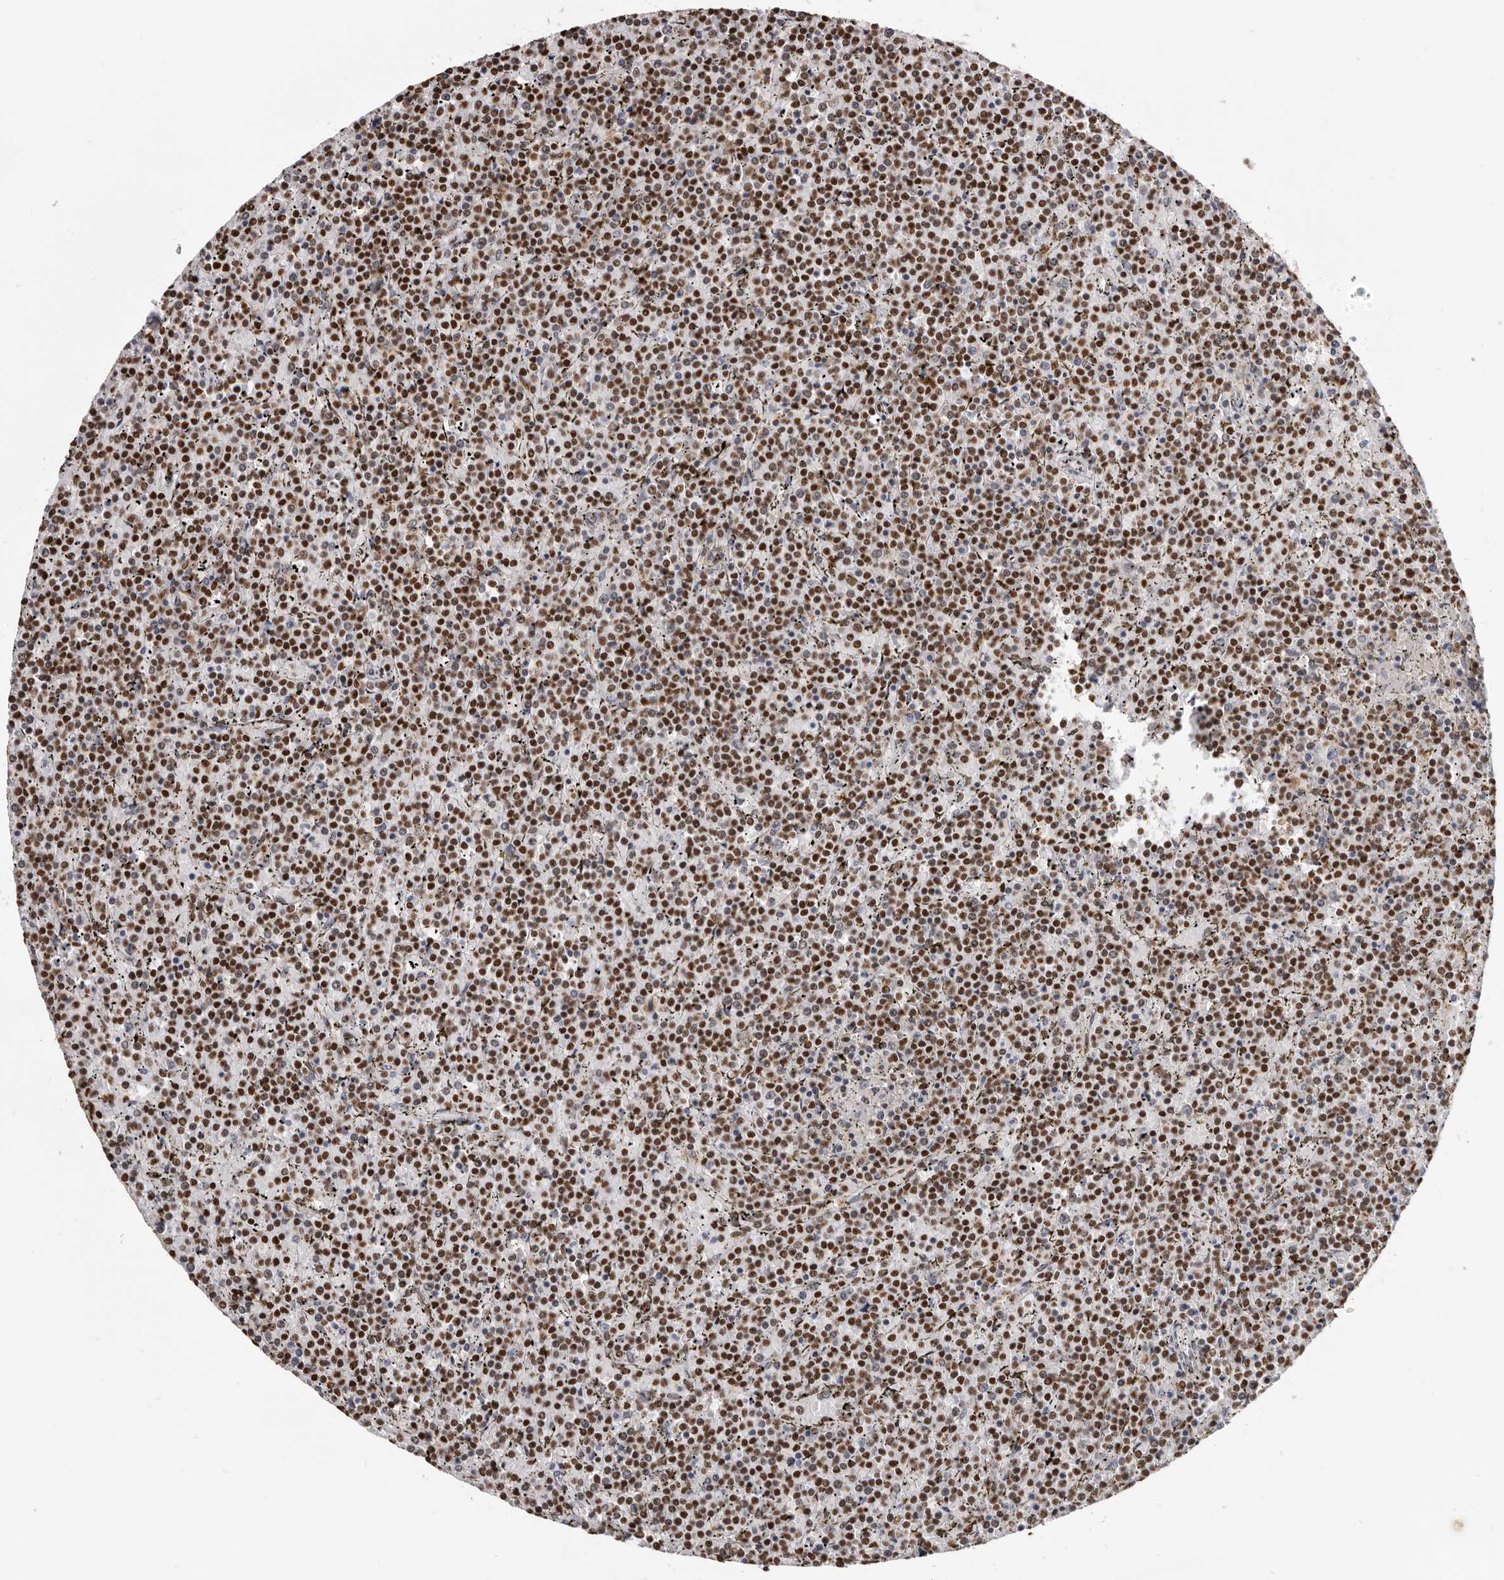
{"staining": {"intensity": "strong", "quantity": ">75%", "location": "nuclear"}, "tissue": "lymphoma", "cell_type": "Tumor cells", "image_type": "cancer", "snomed": [{"axis": "morphology", "description": "Malignant lymphoma, non-Hodgkin's type, Low grade"}, {"axis": "topography", "description": "Spleen"}], "caption": "There is high levels of strong nuclear staining in tumor cells of lymphoma, as demonstrated by immunohistochemical staining (brown color).", "gene": "SCAF4", "patient": {"sex": "female", "age": 19}}